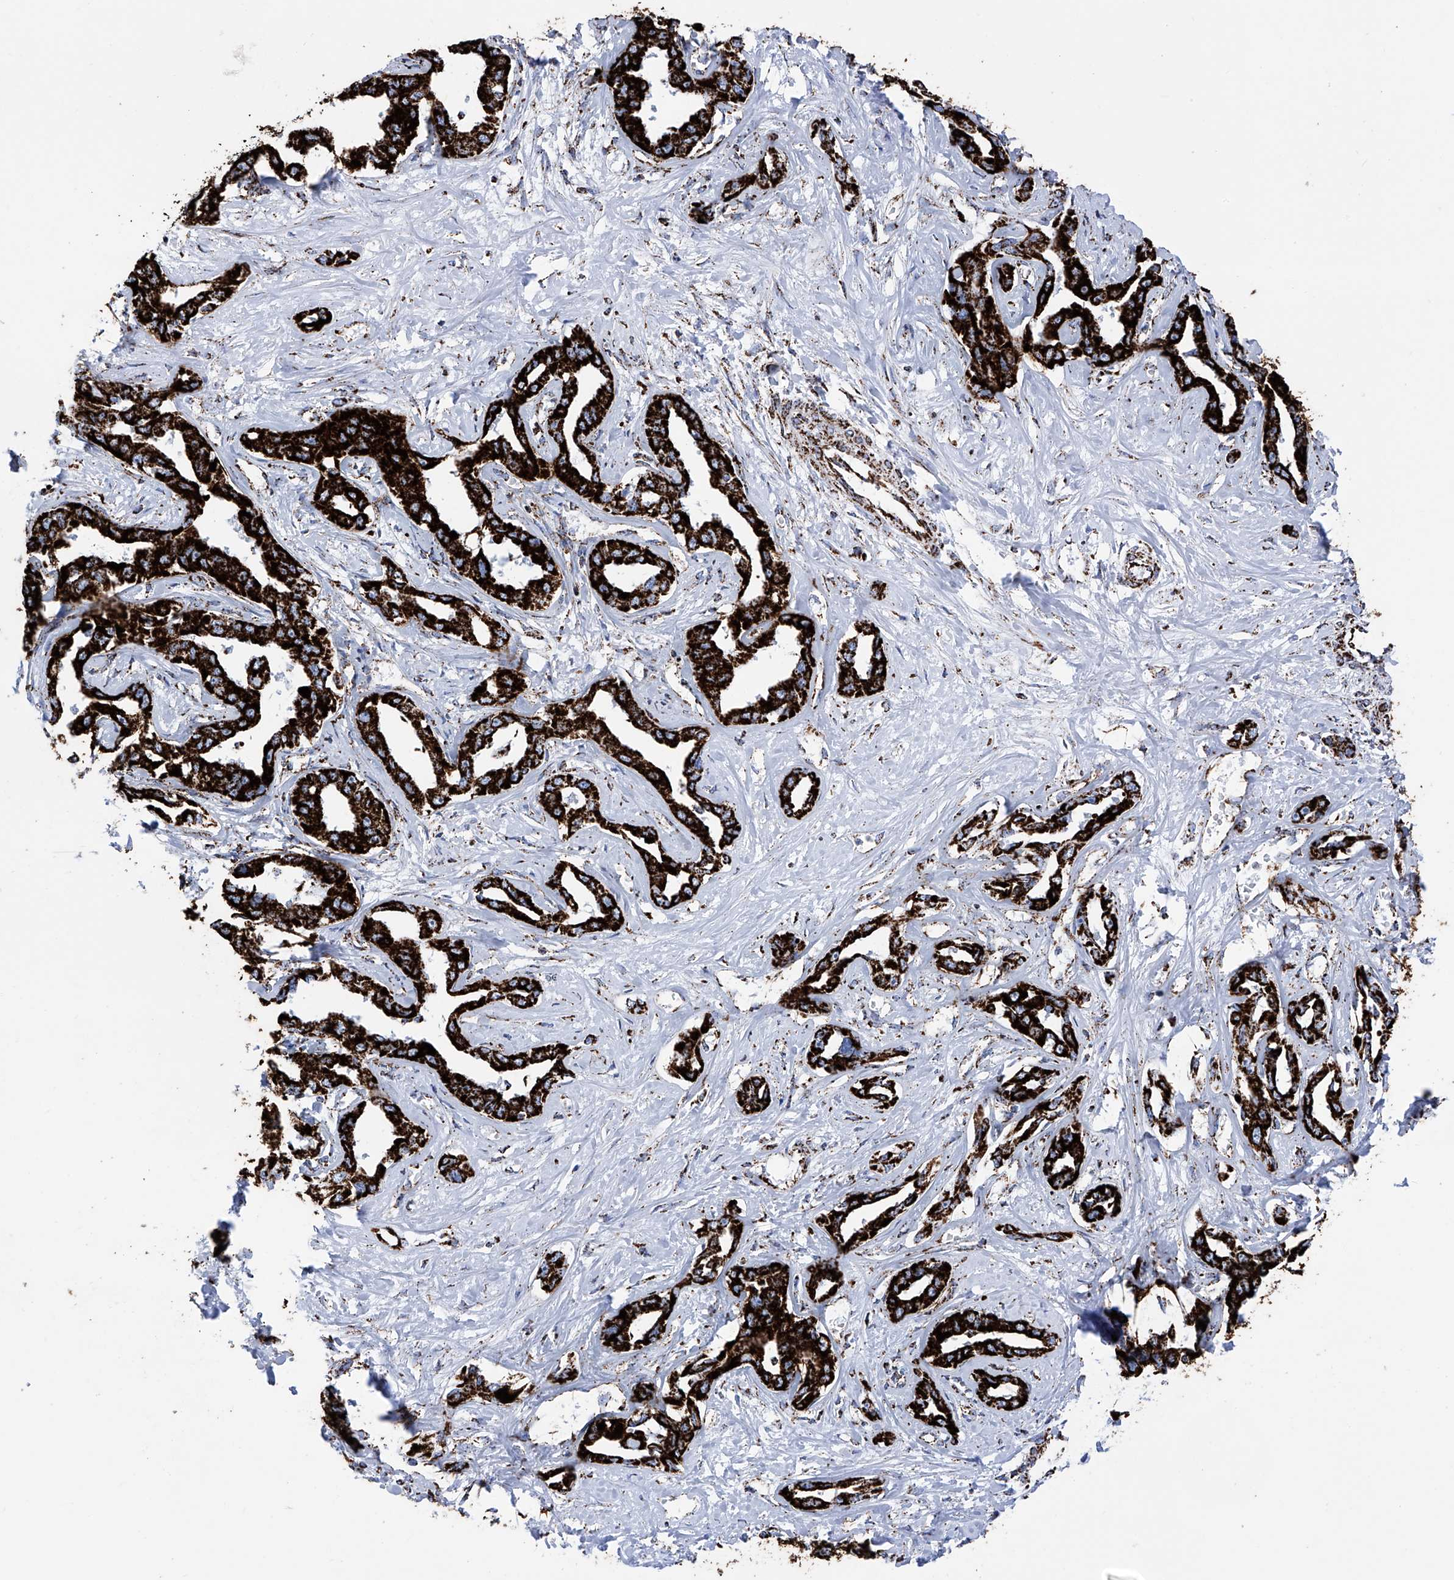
{"staining": {"intensity": "strong", "quantity": ">75%", "location": "cytoplasmic/membranous"}, "tissue": "liver cancer", "cell_type": "Tumor cells", "image_type": "cancer", "snomed": [{"axis": "morphology", "description": "Cholangiocarcinoma"}, {"axis": "topography", "description": "Liver"}], "caption": "Immunohistochemical staining of liver cancer shows high levels of strong cytoplasmic/membranous staining in approximately >75% of tumor cells.", "gene": "ATP5PF", "patient": {"sex": "male", "age": 59}}